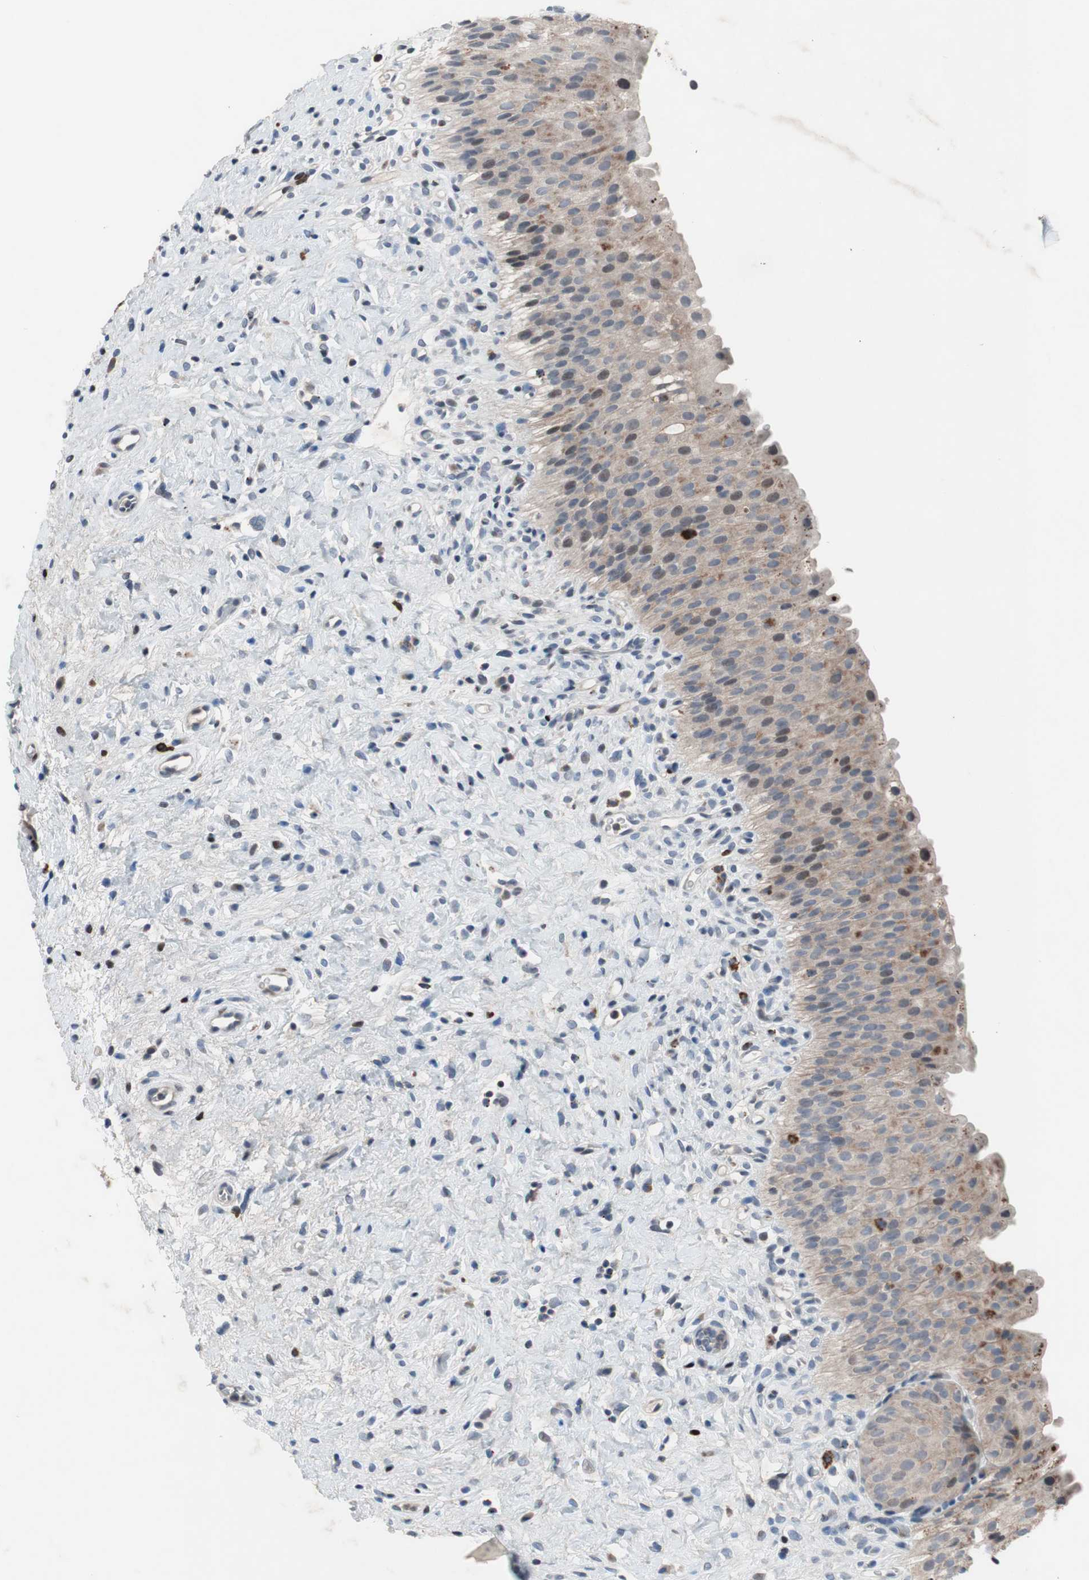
{"staining": {"intensity": "weak", "quantity": "25%-75%", "location": "cytoplasmic/membranous,nuclear"}, "tissue": "urinary bladder", "cell_type": "Urothelial cells", "image_type": "normal", "snomed": [{"axis": "morphology", "description": "Normal tissue, NOS"}, {"axis": "morphology", "description": "Urothelial carcinoma, High grade"}, {"axis": "topography", "description": "Urinary bladder"}], "caption": "Weak cytoplasmic/membranous,nuclear protein expression is identified in about 25%-75% of urothelial cells in urinary bladder.", "gene": "MUTYH", "patient": {"sex": "male", "age": 46}}